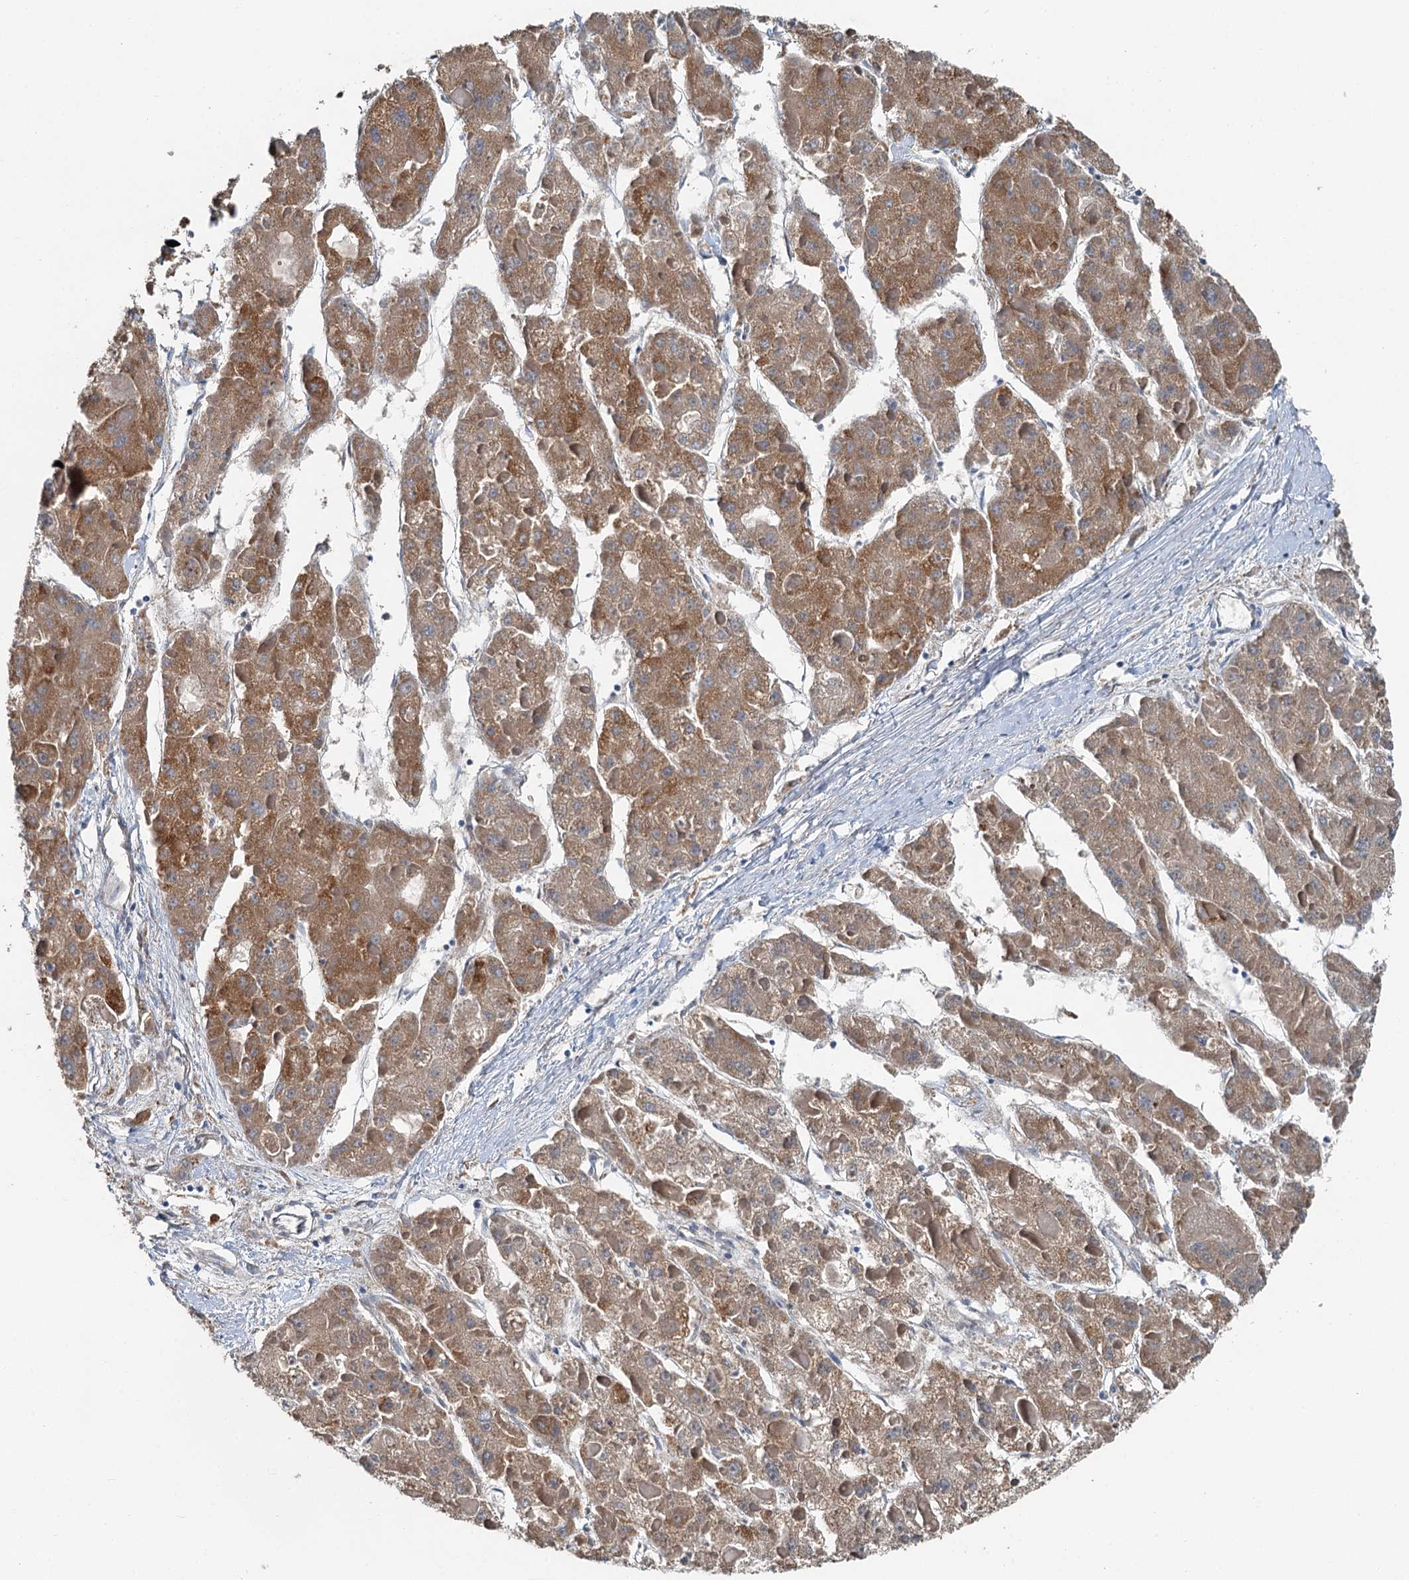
{"staining": {"intensity": "moderate", "quantity": ">75%", "location": "cytoplasmic/membranous"}, "tissue": "liver cancer", "cell_type": "Tumor cells", "image_type": "cancer", "snomed": [{"axis": "morphology", "description": "Carcinoma, Hepatocellular, NOS"}, {"axis": "topography", "description": "Liver"}], "caption": "Immunohistochemical staining of liver cancer exhibits moderate cytoplasmic/membranous protein expression in approximately >75% of tumor cells.", "gene": "C6orf120", "patient": {"sex": "female", "age": 73}}